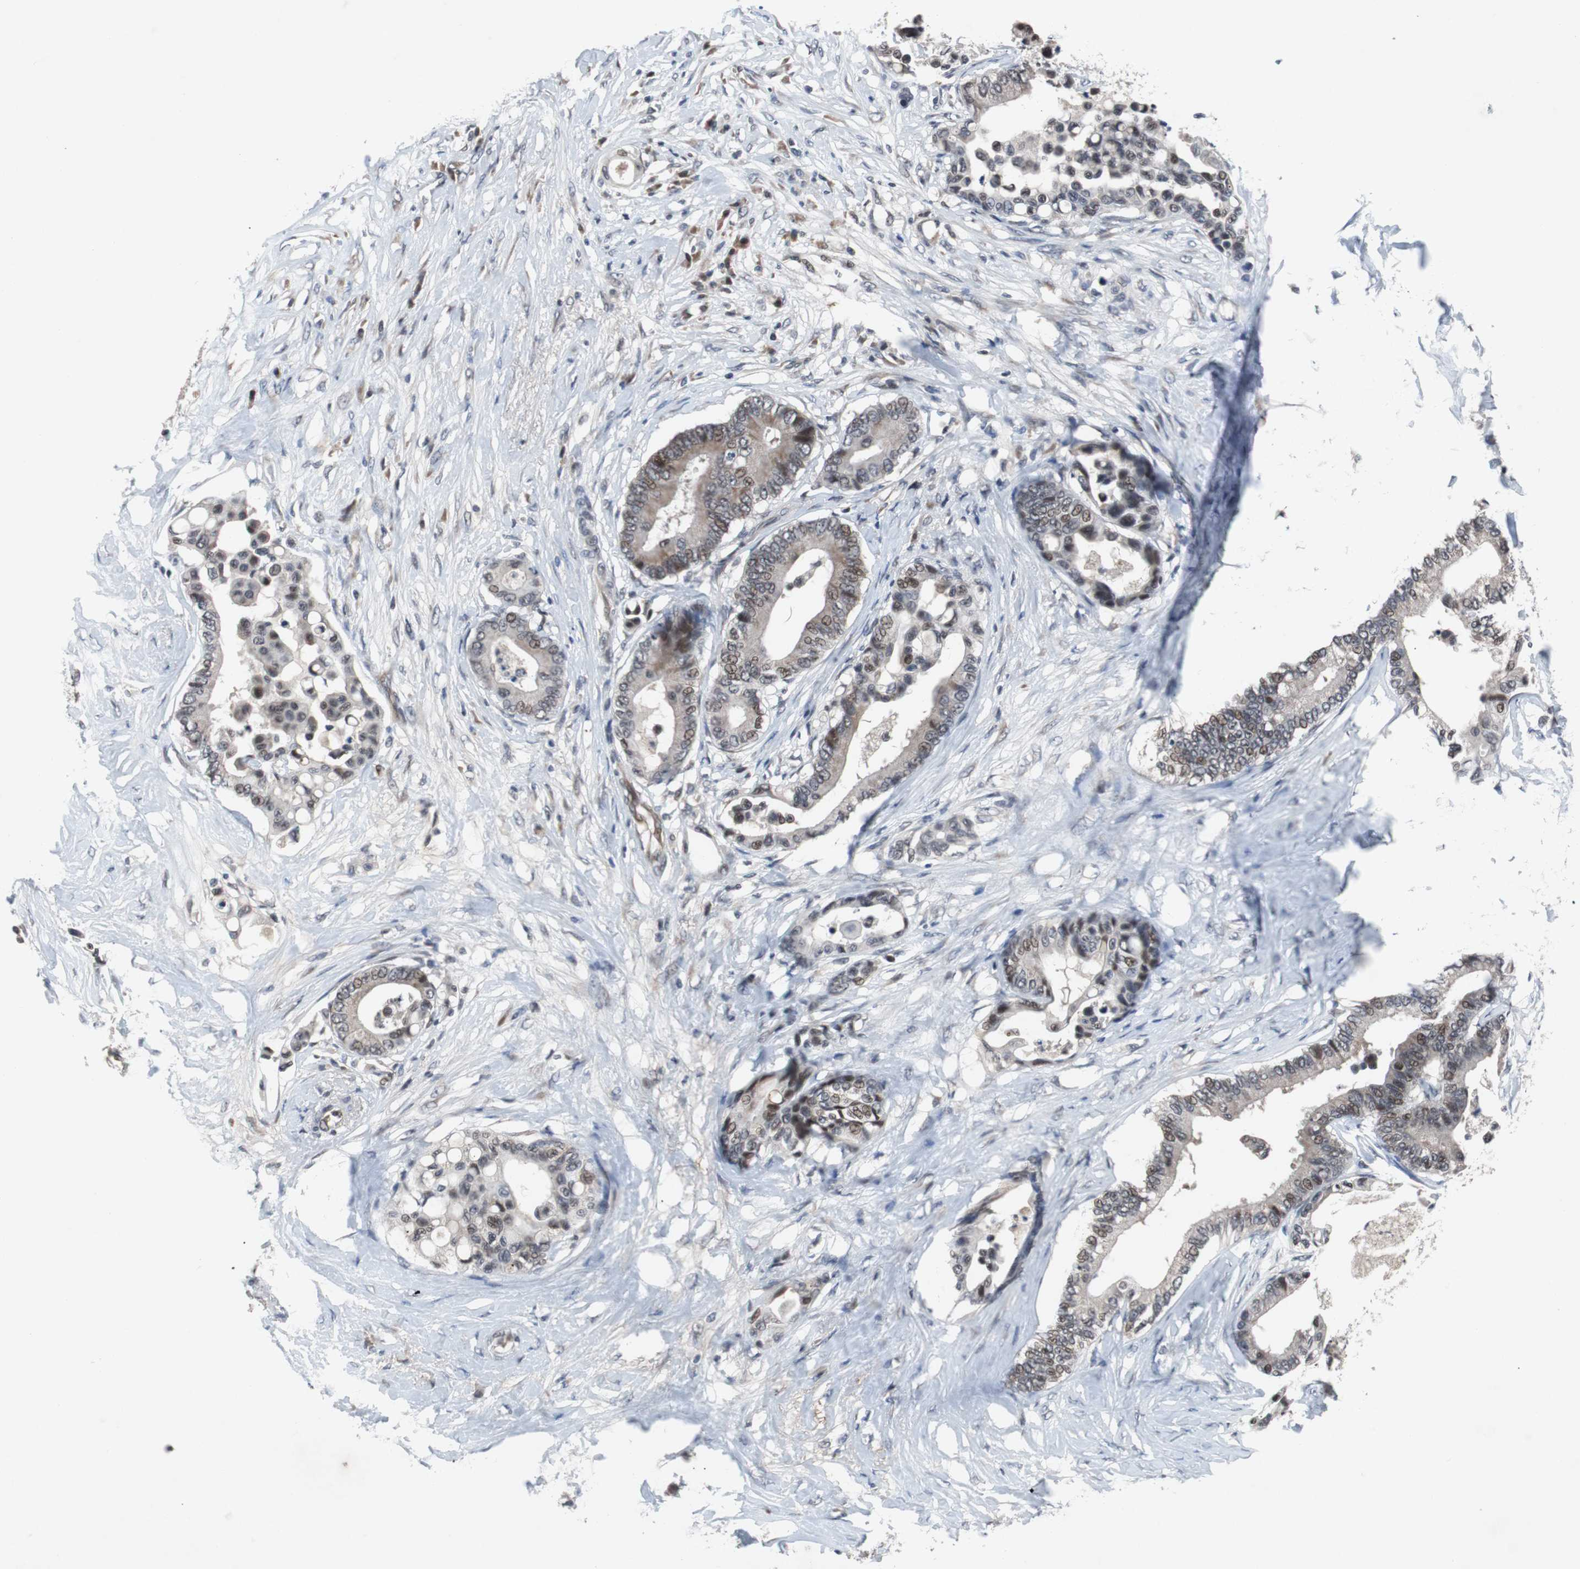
{"staining": {"intensity": "moderate", "quantity": "25%-75%", "location": "cytoplasmic/membranous"}, "tissue": "colorectal cancer", "cell_type": "Tumor cells", "image_type": "cancer", "snomed": [{"axis": "morphology", "description": "Normal tissue, NOS"}, {"axis": "morphology", "description": "Adenocarcinoma, NOS"}, {"axis": "topography", "description": "Colon"}], "caption": "A histopathology image of human colorectal cancer (adenocarcinoma) stained for a protein exhibits moderate cytoplasmic/membranous brown staining in tumor cells.", "gene": "TP63", "patient": {"sex": "male", "age": 82}}